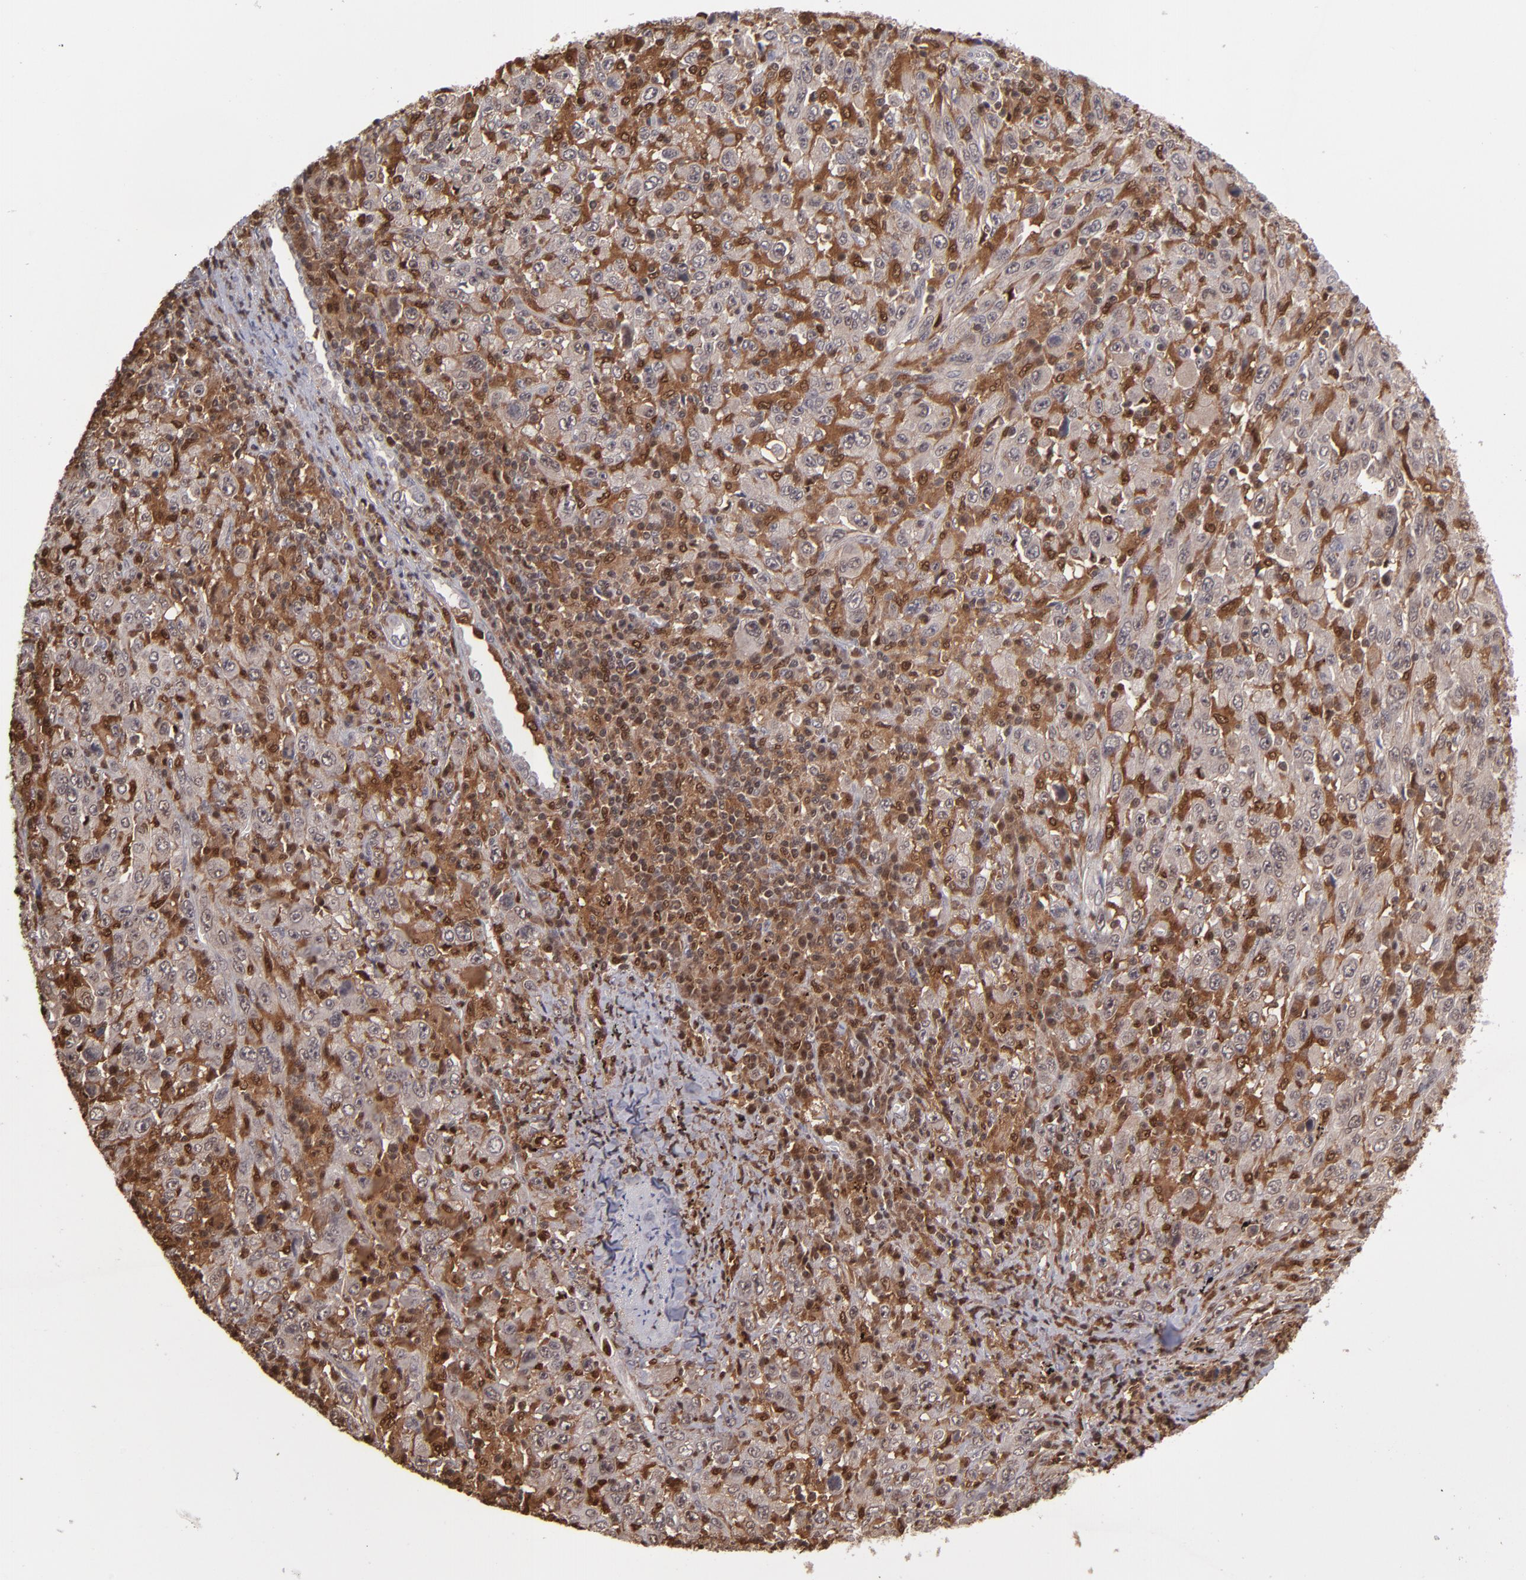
{"staining": {"intensity": "weak", "quantity": ">75%", "location": "cytoplasmic/membranous,nuclear"}, "tissue": "melanoma", "cell_type": "Tumor cells", "image_type": "cancer", "snomed": [{"axis": "morphology", "description": "Malignant melanoma, Metastatic site"}, {"axis": "topography", "description": "Skin"}], "caption": "Melanoma stained with IHC shows weak cytoplasmic/membranous and nuclear expression in approximately >75% of tumor cells. (DAB IHC with brightfield microscopy, high magnification).", "gene": "GRB2", "patient": {"sex": "female", "age": 56}}